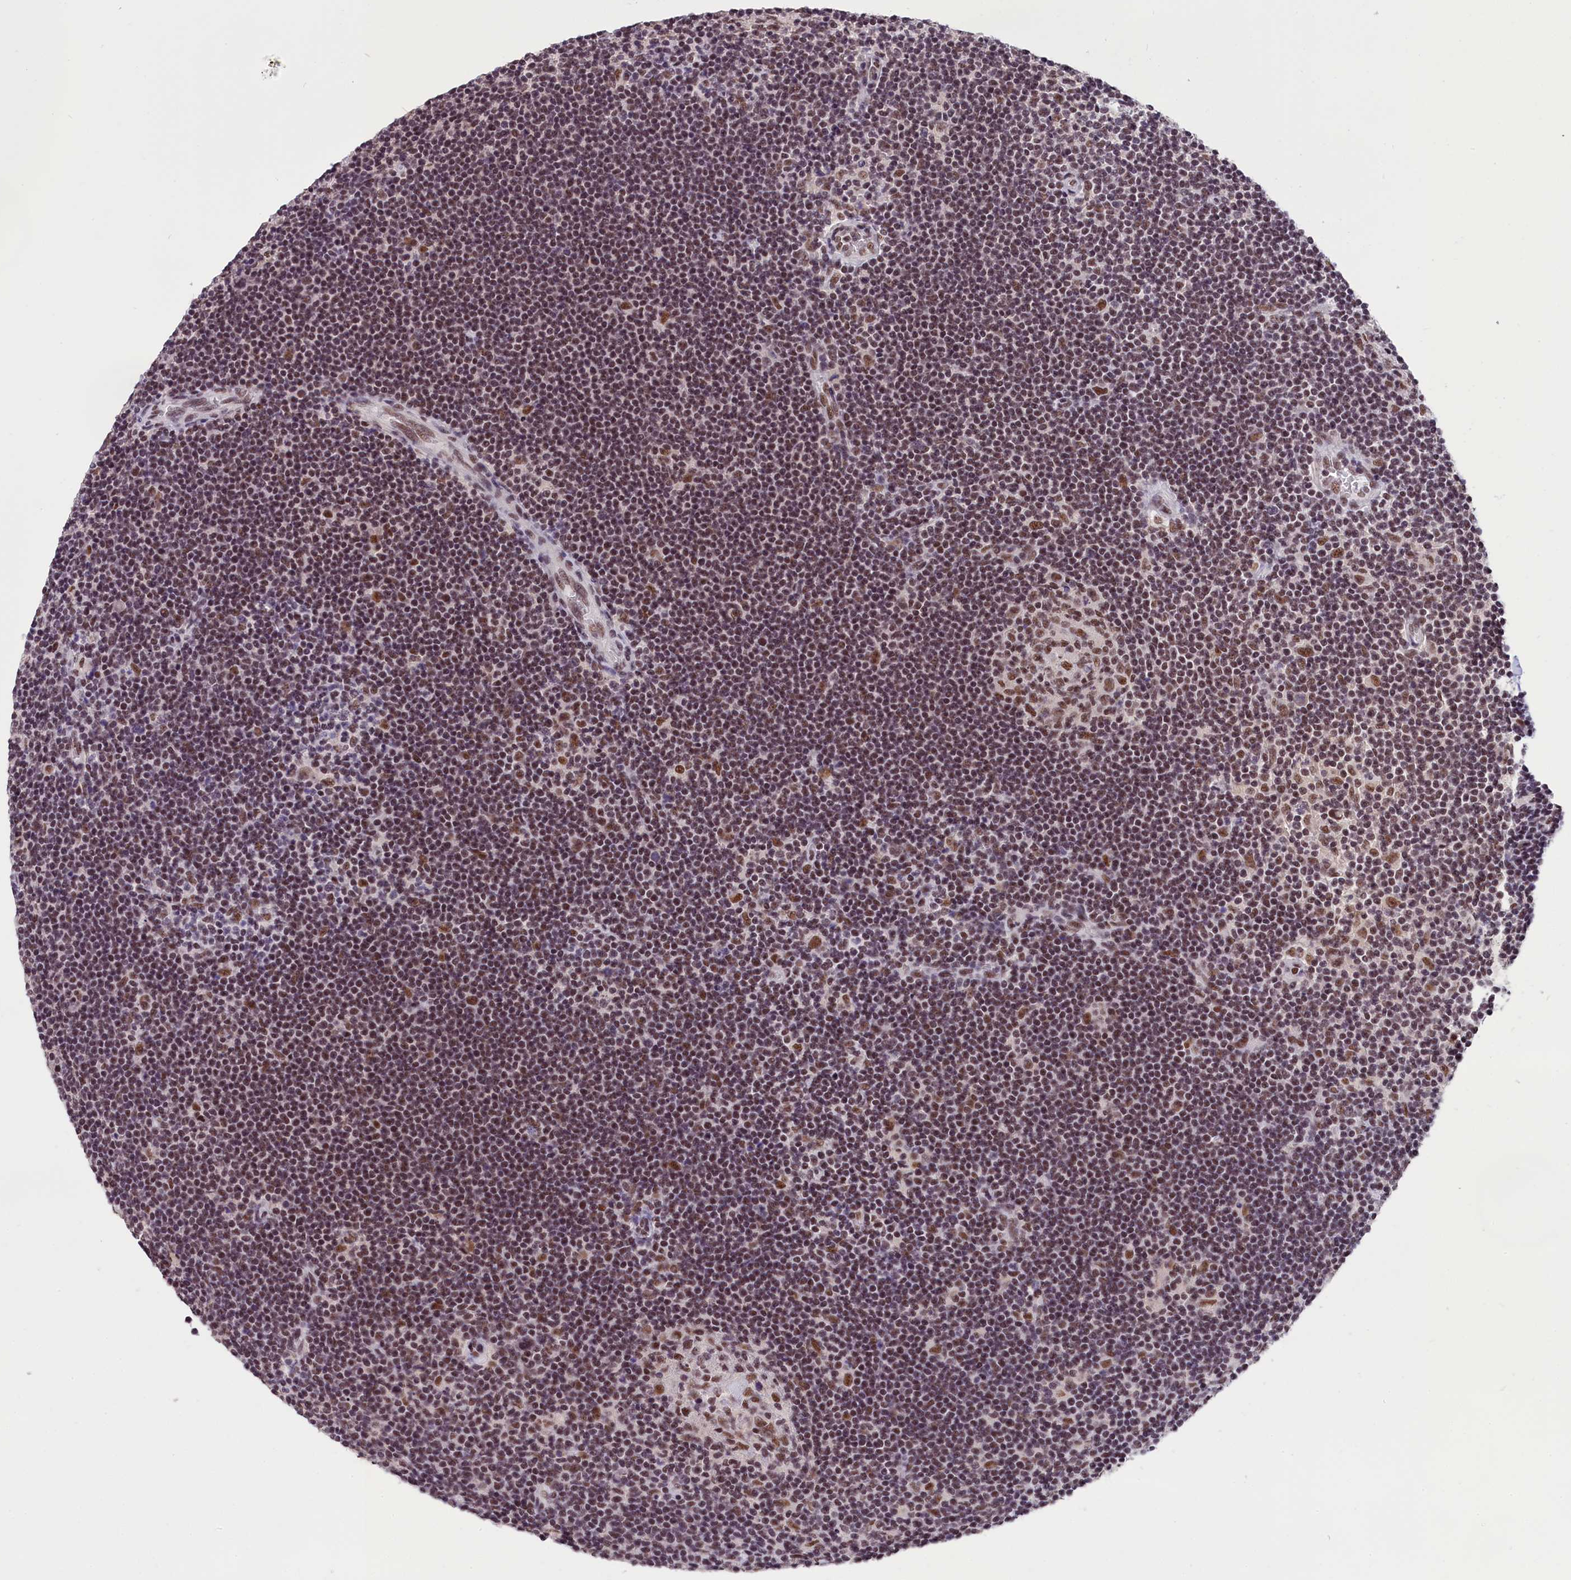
{"staining": {"intensity": "moderate", "quantity": ">75%", "location": "nuclear"}, "tissue": "lymphoma", "cell_type": "Tumor cells", "image_type": "cancer", "snomed": [{"axis": "morphology", "description": "Hodgkin's disease, NOS"}, {"axis": "topography", "description": "Lymph node"}], "caption": "A high-resolution photomicrograph shows immunohistochemistry (IHC) staining of Hodgkin's disease, which demonstrates moderate nuclear staining in about >75% of tumor cells.", "gene": "ZC3H4", "patient": {"sex": "female", "age": 57}}